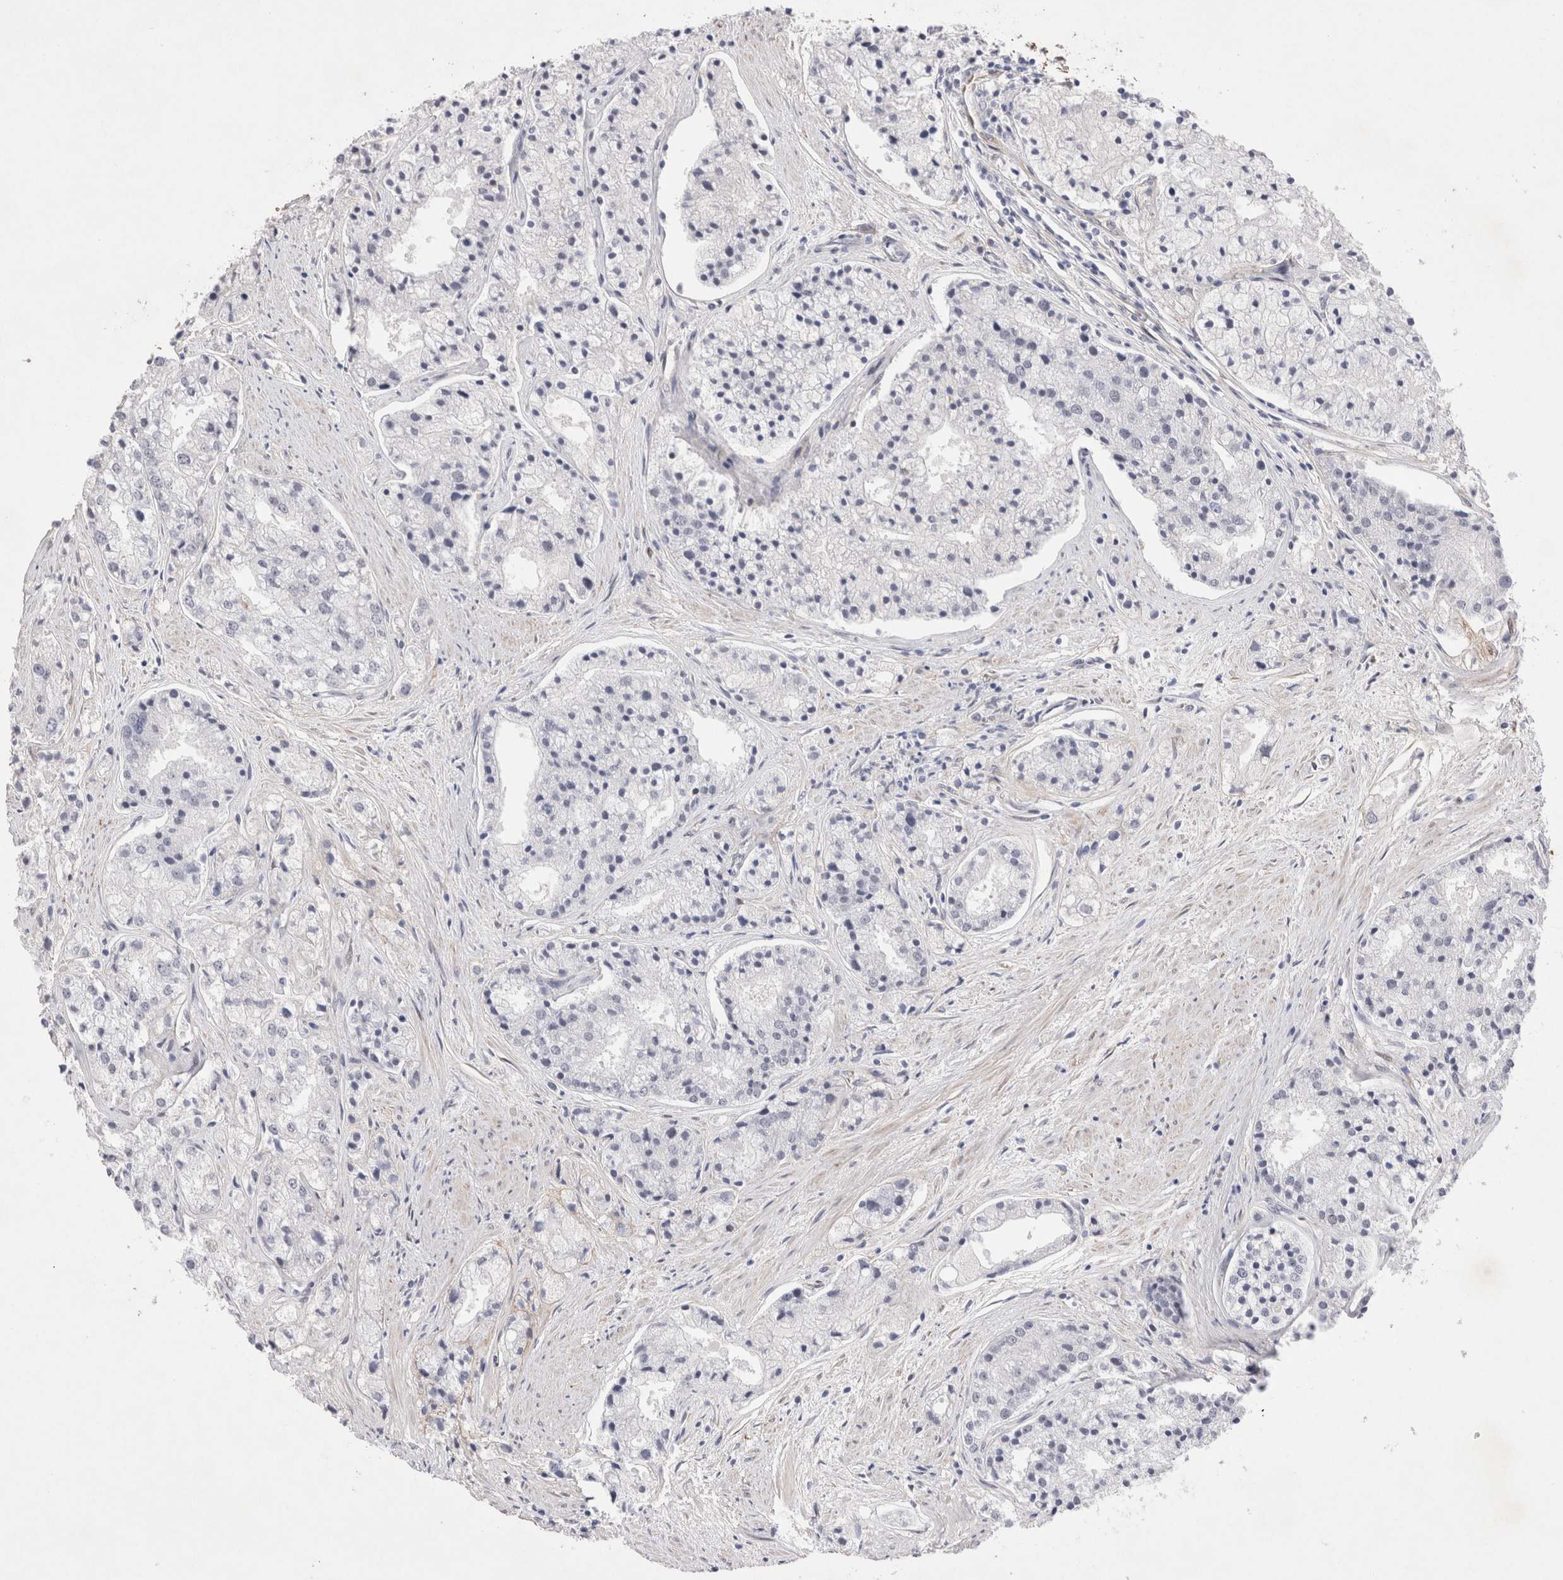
{"staining": {"intensity": "negative", "quantity": "none", "location": "none"}, "tissue": "prostate cancer", "cell_type": "Tumor cells", "image_type": "cancer", "snomed": [{"axis": "morphology", "description": "Adenocarcinoma, High grade"}, {"axis": "topography", "description": "Prostate"}], "caption": "Human adenocarcinoma (high-grade) (prostate) stained for a protein using immunohistochemistry (IHC) reveals no expression in tumor cells.", "gene": "GIMAP6", "patient": {"sex": "male", "age": 50}}